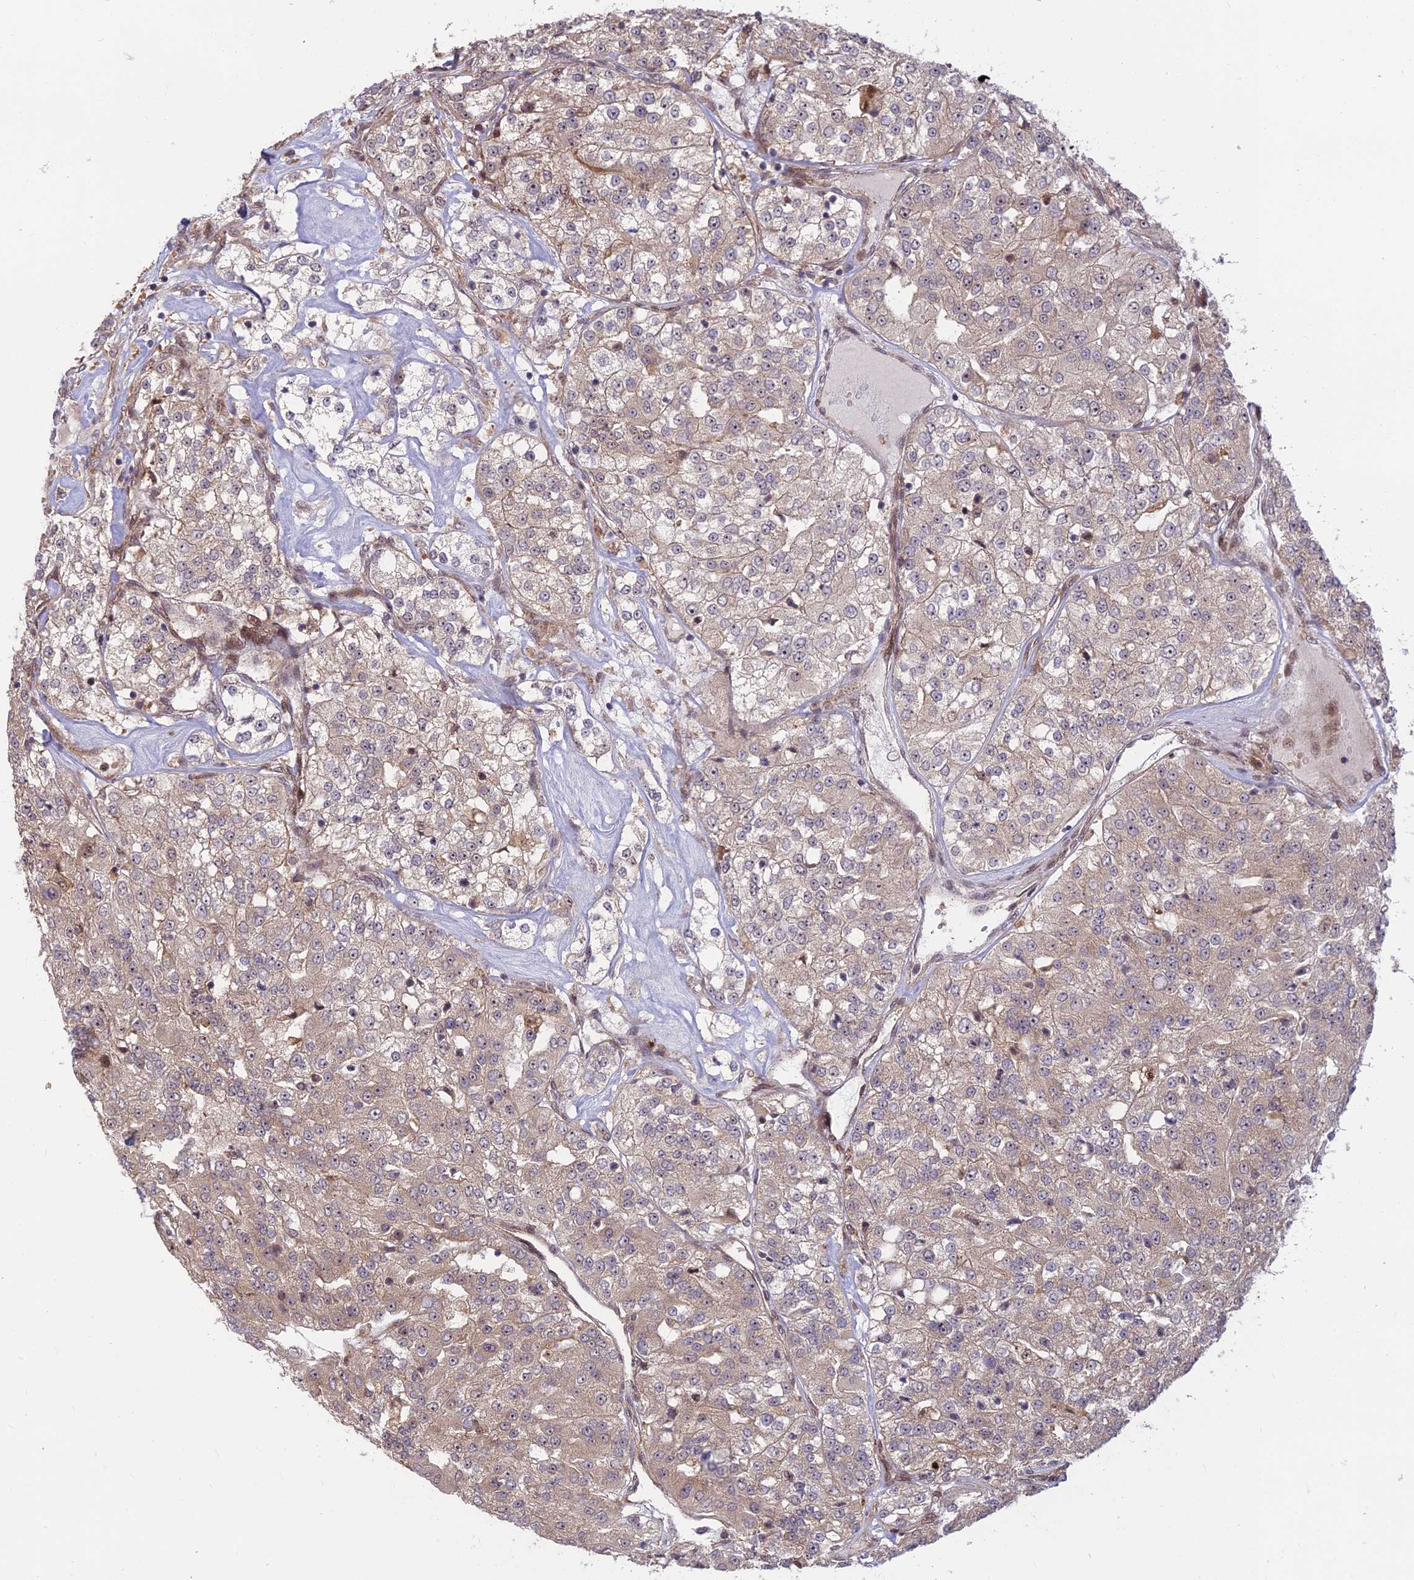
{"staining": {"intensity": "weak", "quantity": ">75%", "location": "cytoplasmic/membranous"}, "tissue": "renal cancer", "cell_type": "Tumor cells", "image_type": "cancer", "snomed": [{"axis": "morphology", "description": "Adenocarcinoma, NOS"}, {"axis": "topography", "description": "Kidney"}], "caption": "Weak cytoplasmic/membranous protein positivity is identified in approximately >75% of tumor cells in renal adenocarcinoma.", "gene": "UFSP2", "patient": {"sex": "female", "age": 63}}